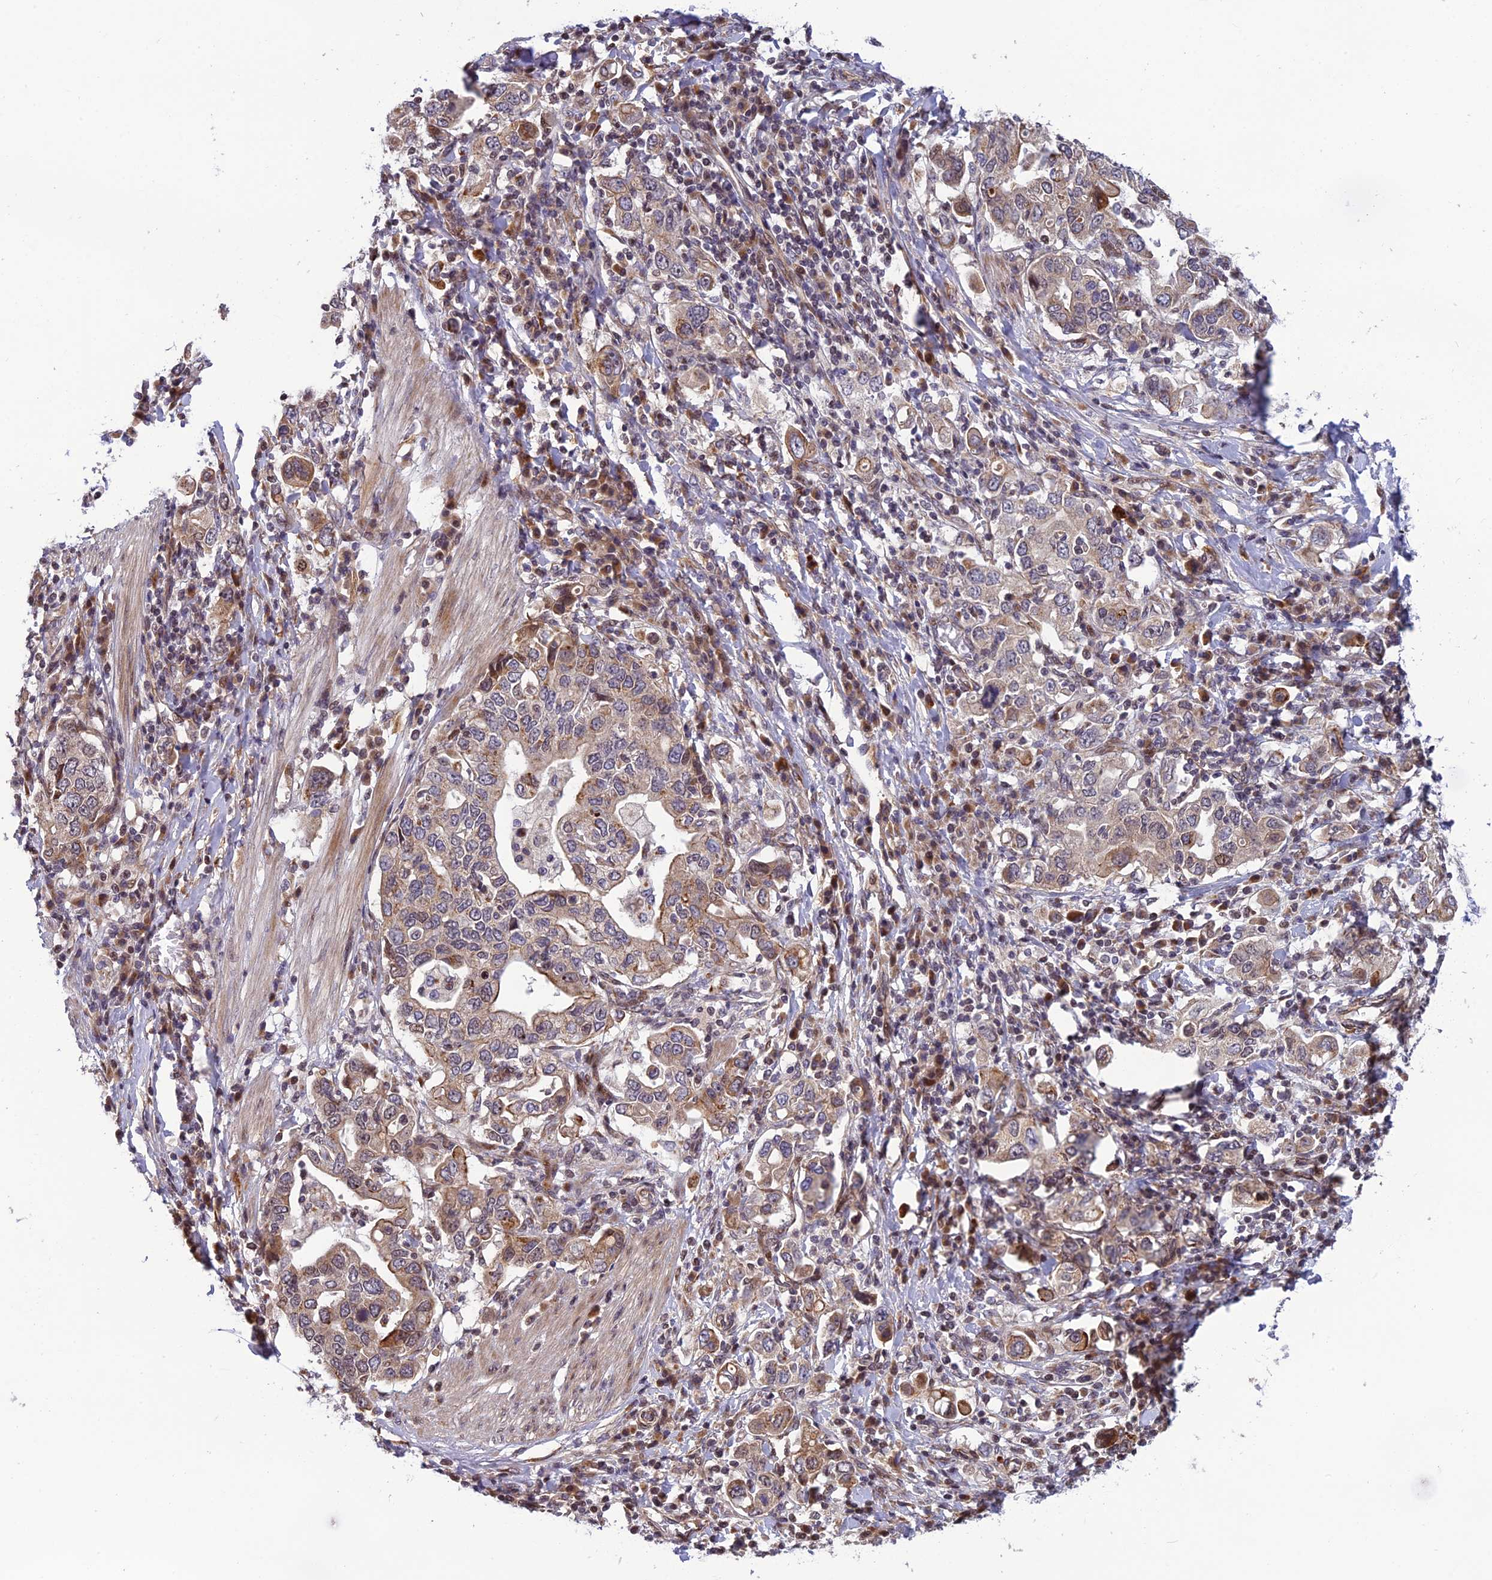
{"staining": {"intensity": "moderate", "quantity": "<25%", "location": "cytoplasmic/membranous"}, "tissue": "stomach cancer", "cell_type": "Tumor cells", "image_type": "cancer", "snomed": [{"axis": "morphology", "description": "Adenocarcinoma, NOS"}, {"axis": "topography", "description": "Stomach, upper"}], "caption": "Moderate cytoplasmic/membranous positivity for a protein is seen in approximately <25% of tumor cells of stomach cancer (adenocarcinoma) using immunohistochemistry (IHC).", "gene": "SMIM7", "patient": {"sex": "male", "age": 62}}